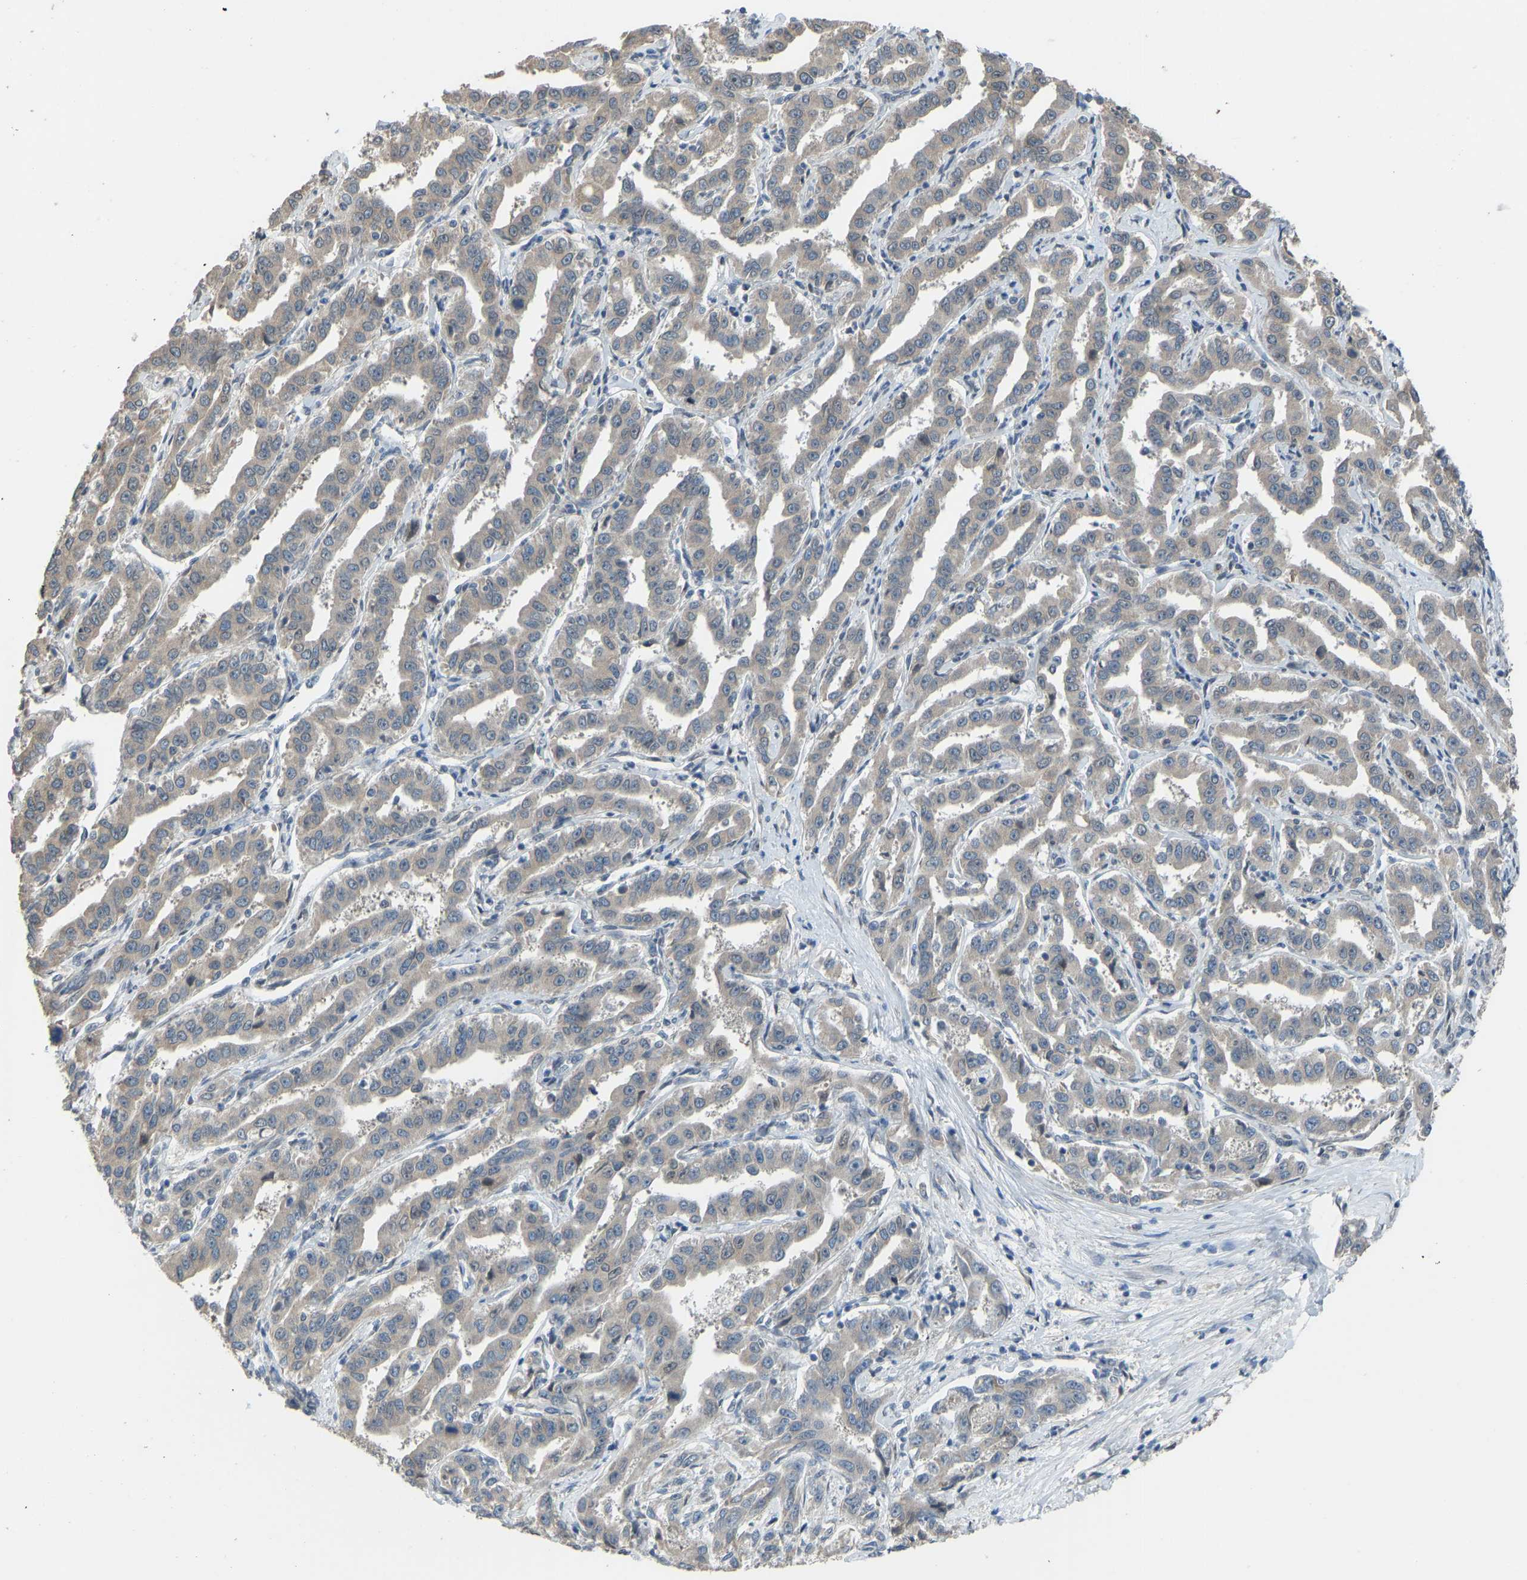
{"staining": {"intensity": "negative", "quantity": "none", "location": "none"}, "tissue": "liver cancer", "cell_type": "Tumor cells", "image_type": "cancer", "snomed": [{"axis": "morphology", "description": "Cholangiocarcinoma"}, {"axis": "topography", "description": "Liver"}], "caption": "Tumor cells are negative for protein expression in human liver cholangiocarcinoma. (Stains: DAB immunohistochemistry with hematoxylin counter stain, Microscopy: brightfield microscopy at high magnification).", "gene": "KPNA6", "patient": {"sex": "male", "age": 59}}